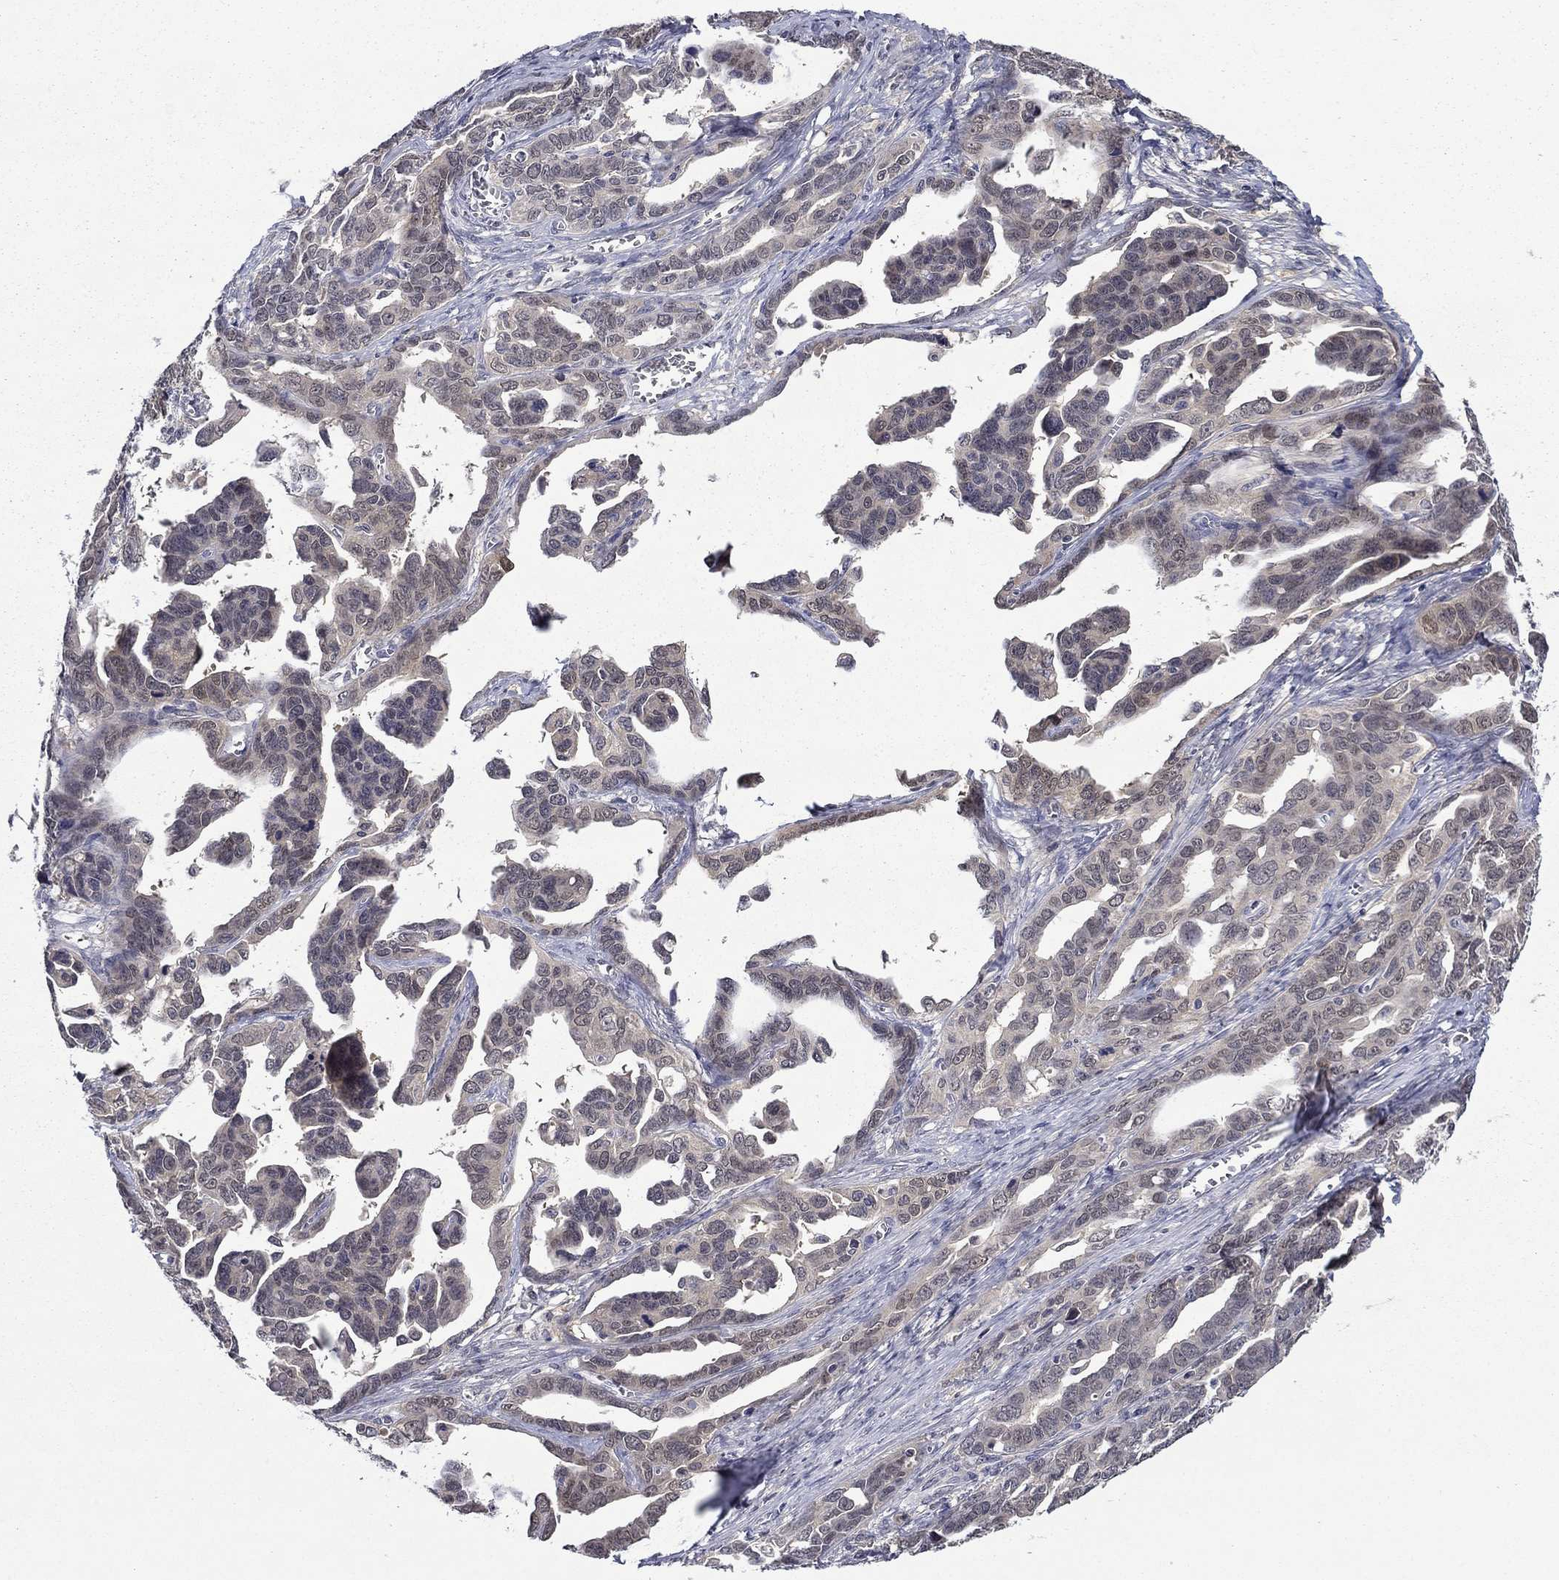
{"staining": {"intensity": "negative", "quantity": "none", "location": "none"}, "tissue": "ovarian cancer", "cell_type": "Tumor cells", "image_type": "cancer", "snomed": [{"axis": "morphology", "description": "Cystadenocarcinoma, serous, NOS"}, {"axis": "topography", "description": "Ovary"}], "caption": "Tumor cells show no significant protein expression in ovarian cancer (serous cystadenocarcinoma).", "gene": "DDTL", "patient": {"sex": "female", "age": 69}}